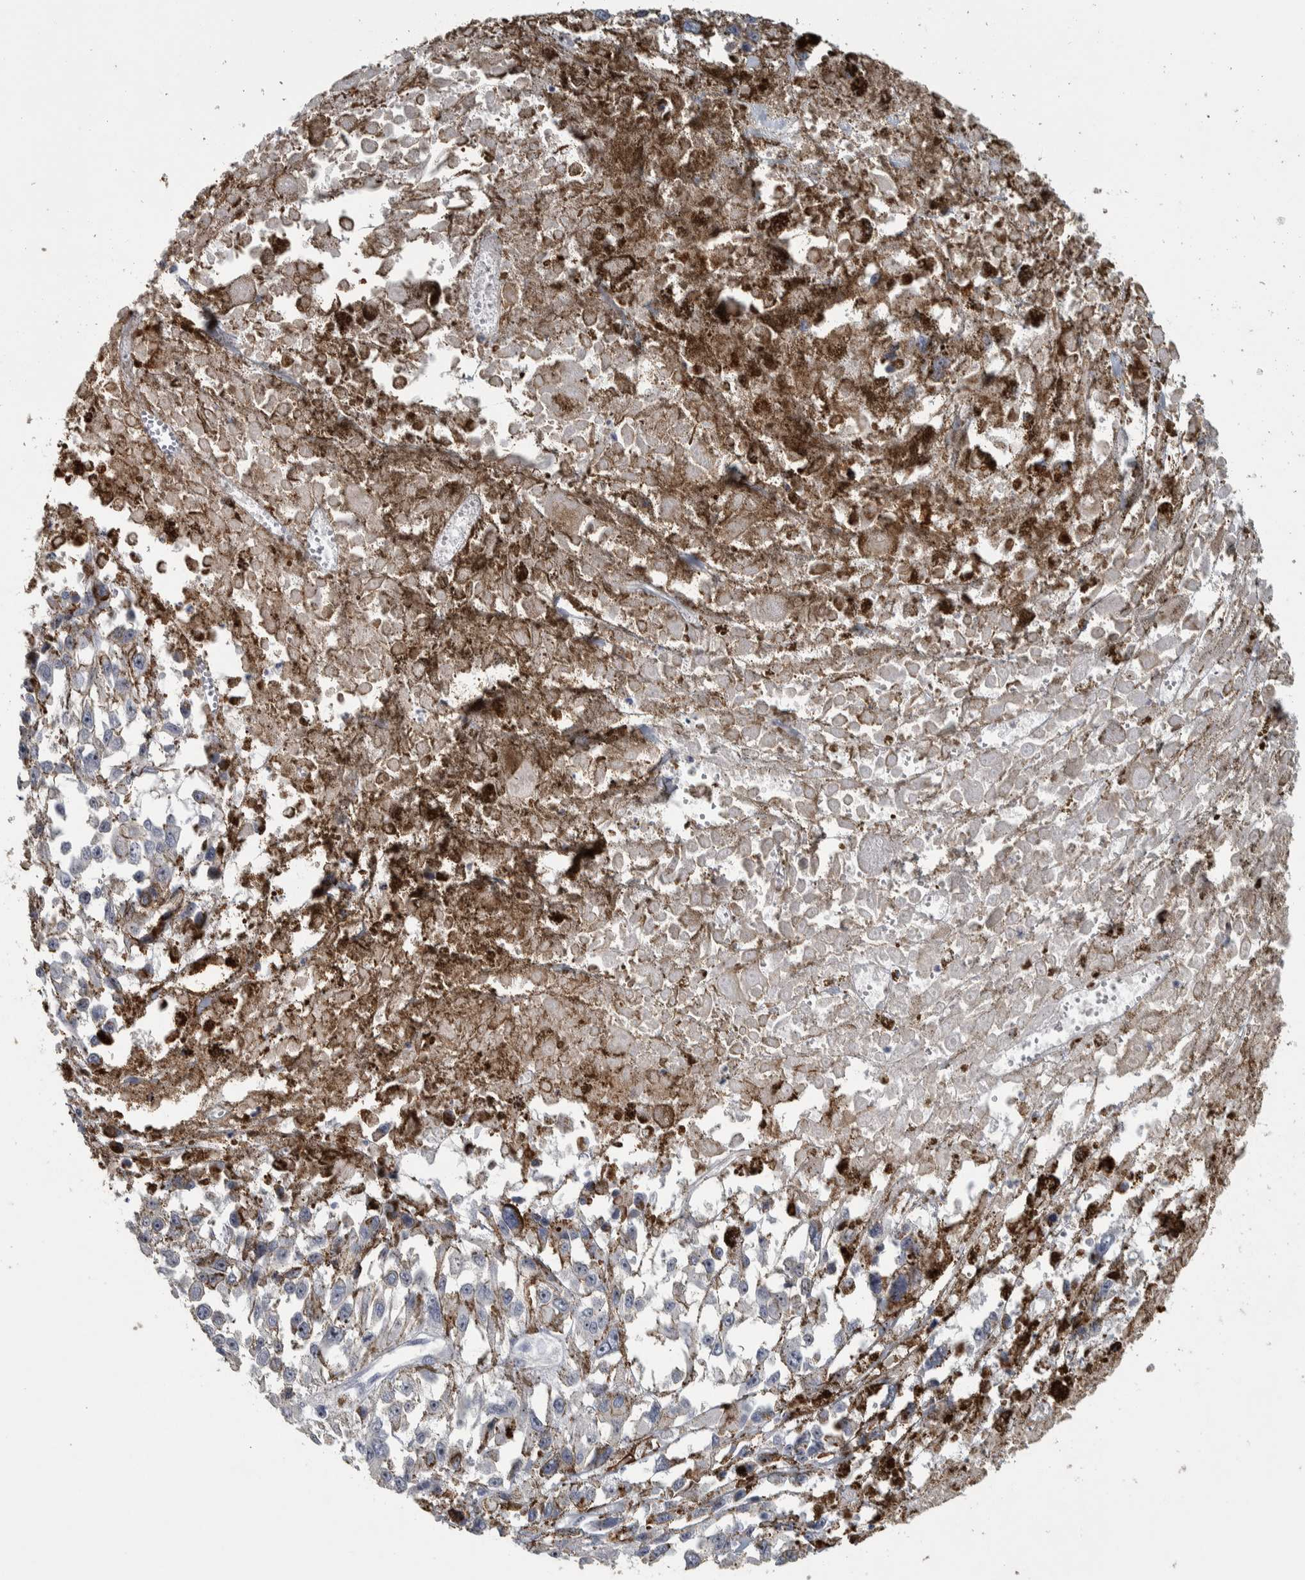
{"staining": {"intensity": "negative", "quantity": "none", "location": "none"}, "tissue": "melanoma", "cell_type": "Tumor cells", "image_type": "cancer", "snomed": [{"axis": "morphology", "description": "Malignant melanoma, Metastatic site"}, {"axis": "topography", "description": "Lymph node"}], "caption": "The photomicrograph shows no staining of tumor cells in malignant melanoma (metastatic site). (DAB immunohistochemistry (IHC) visualized using brightfield microscopy, high magnification).", "gene": "DCAF10", "patient": {"sex": "male", "age": 59}}